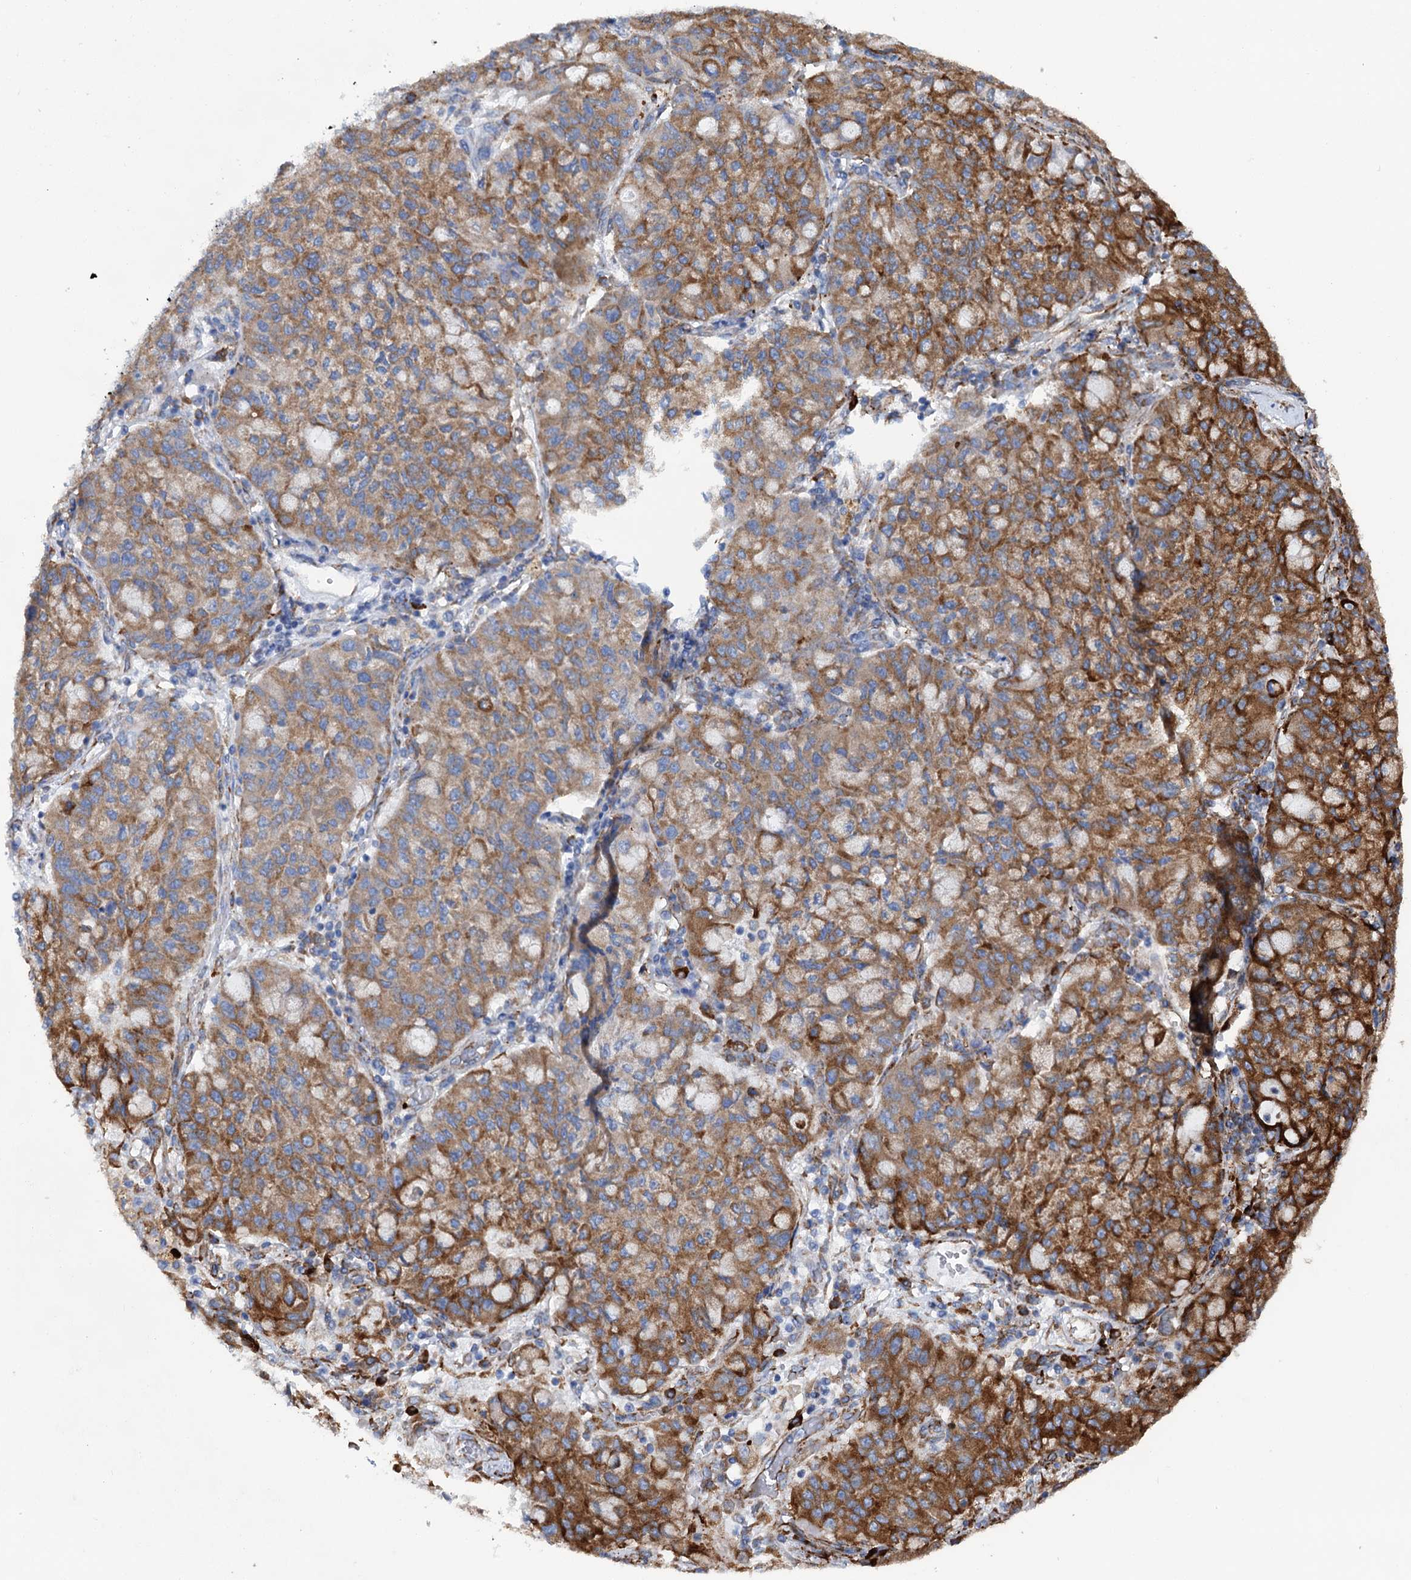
{"staining": {"intensity": "moderate", "quantity": ">75%", "location": "cytoplasmic/membranous"}, "tissue": "lung cancer", "cell_type": "Tumor cells", "image_type": "cancer", "snomed": [{"axis": "morphology", "description": "Squamous cell carcinoma, NOS"}, {"axis": "topography", "description": "Lung"}], "caption": "Squamous cell carcinoma (lung) was stained to show a protein in brown. There is medium levels of moderate cytoplasmic/membranous positivity in approximately >75% of tumor cells.", "gene": "SHE", "patient": {"sex": "male", "age": 74}}